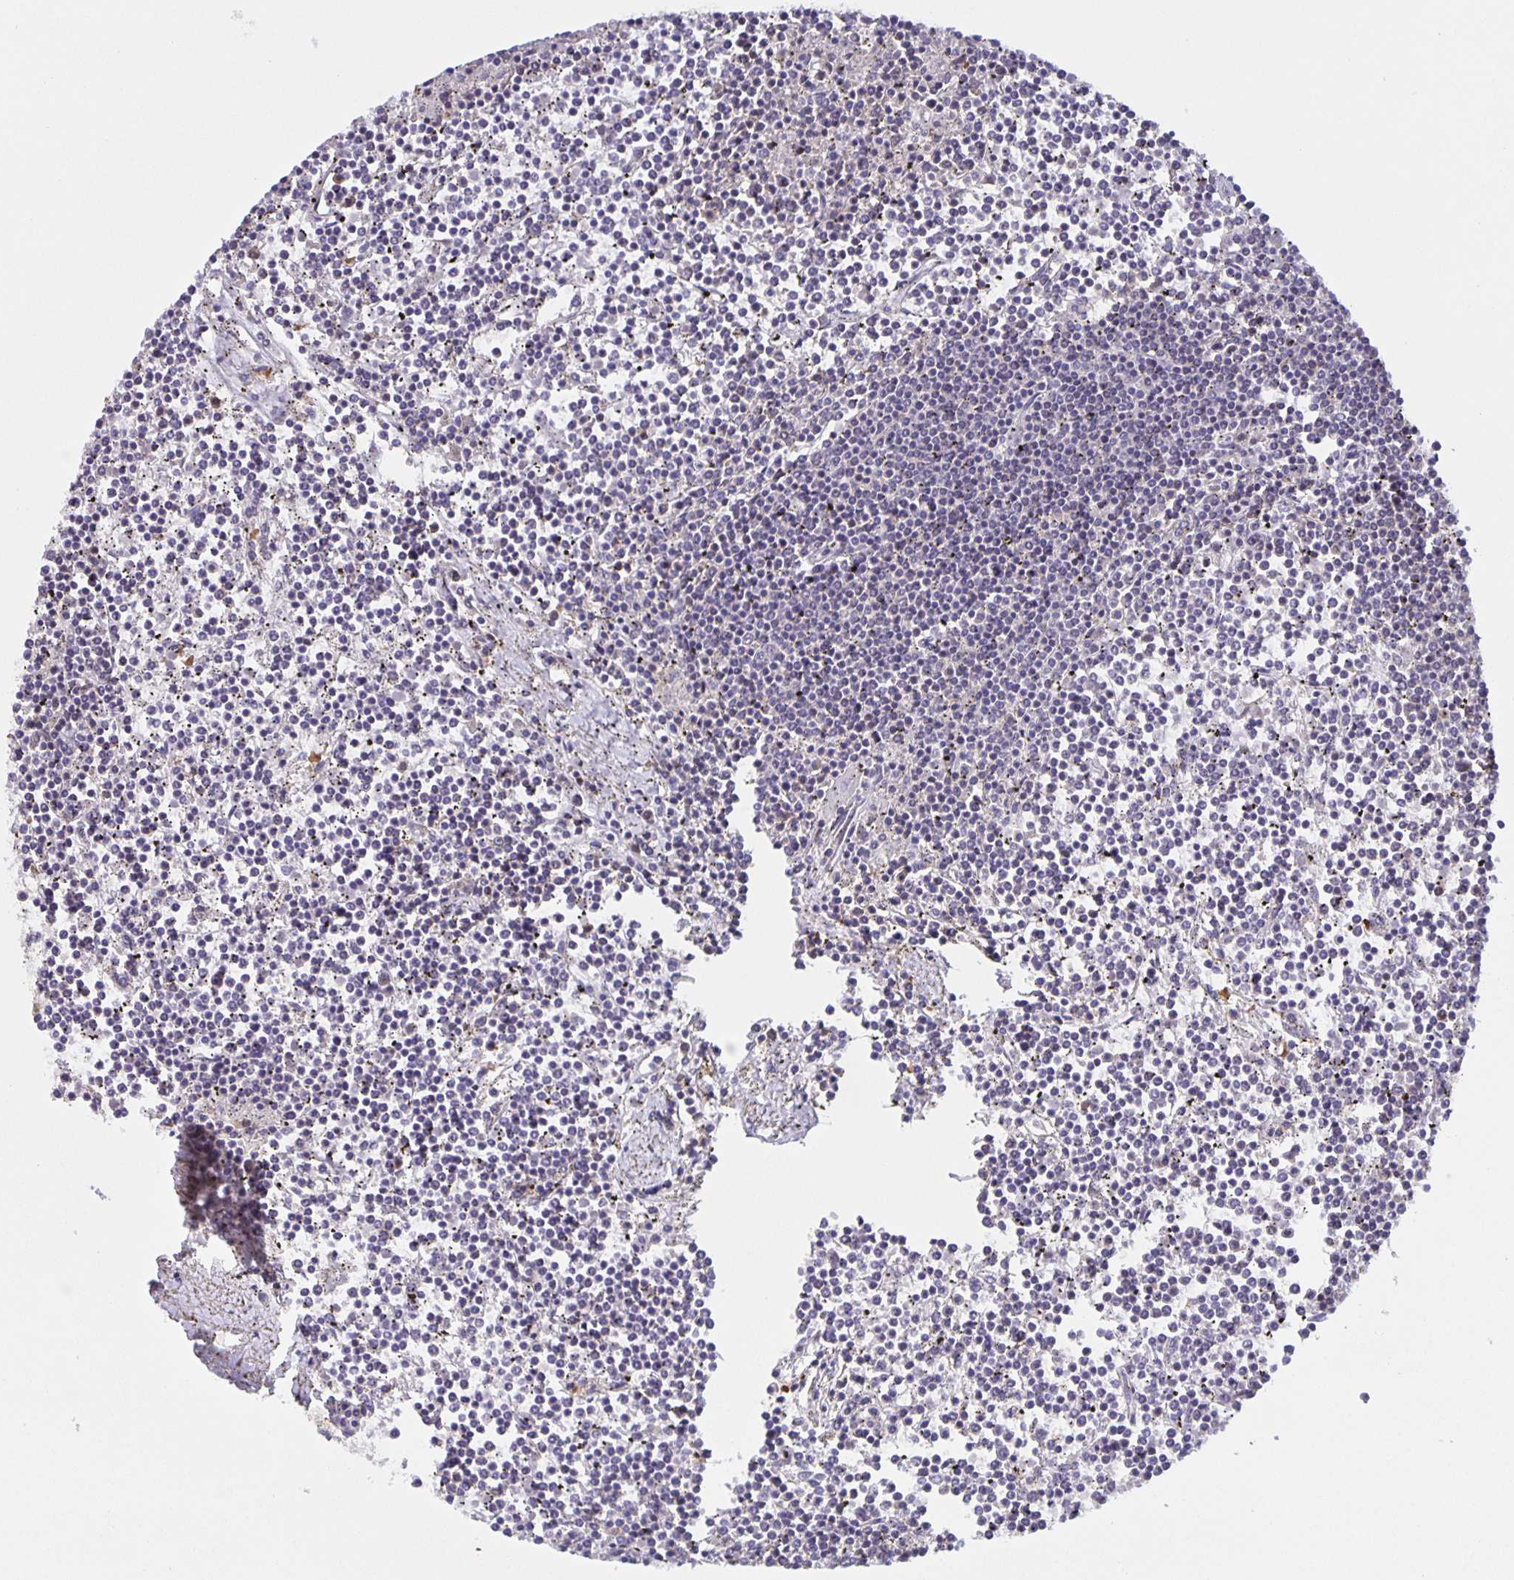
{"staining": {"intensity": "negative", "quantity": "none", "location": "none"}, "tissue": "lymphoma", "cell_type": "Tumor cells", "image_type": "cancer", "snomed": [{"axis": "morphology", "description": "Malignant lymphoma, non-Hodgkin's type, Low grade"}, {"axis": "topography", "description": "Spleen"}], "caption": "Tumor cells show no significant expression in lymphoma.", "gene": "MARCHF6", "patient": {"sex": "female", "age": 19}}